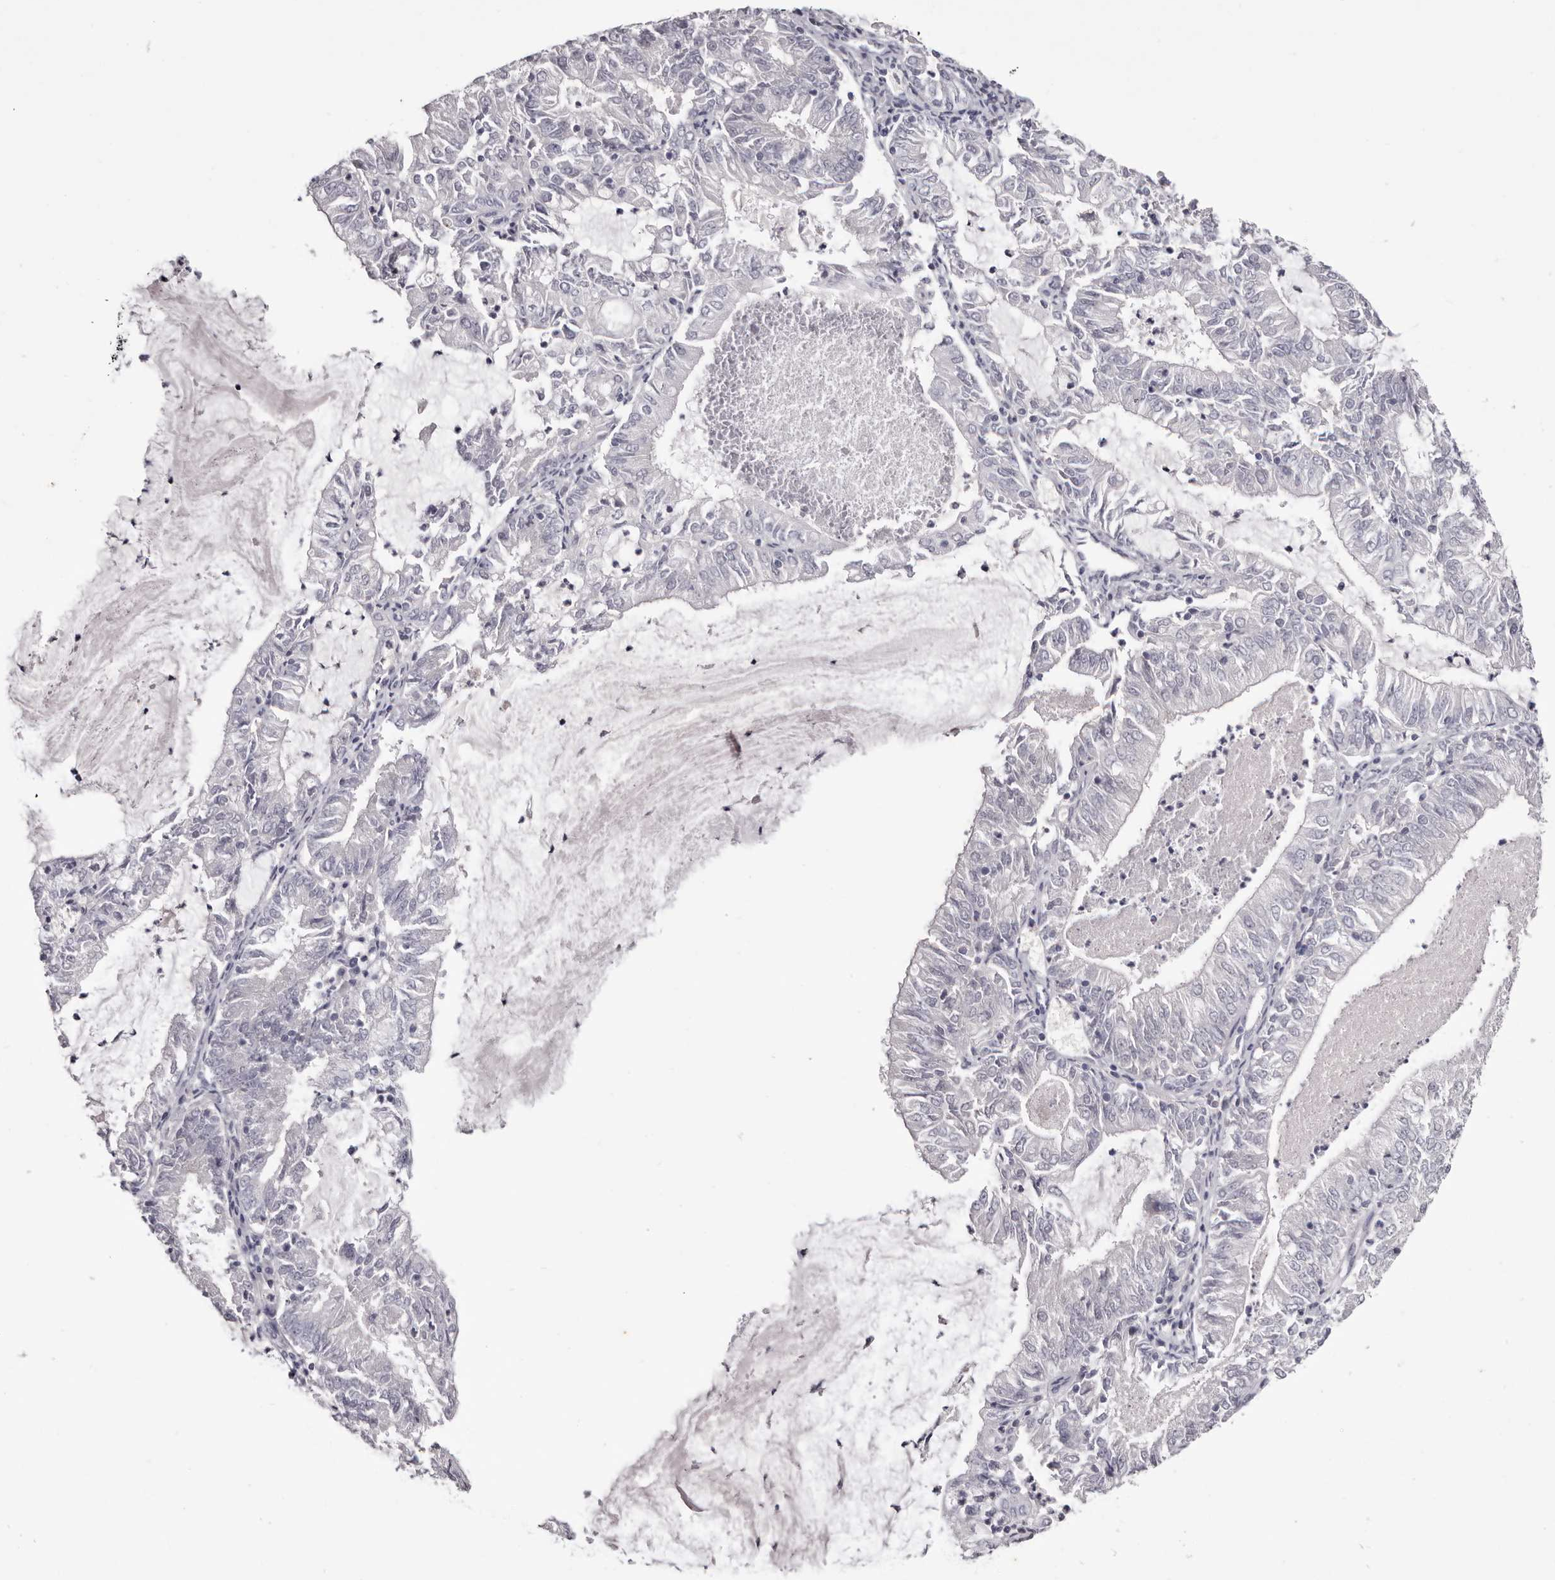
{"staining": {"intensity": "negative", "quantity": "none", "location": "none"}, "tissue": "endometrial cancer", "cell_type": "Tumor cells", "image_type": "cancer", "snomed": [{"axis": "morphology", "description": "Adenocarcinoma, NOS"}, {"axis": "topography", "description": "Endometrium"}], "caption": "Immunohistochemistry (IHC) image of human endometrial cancer stained for a protein (brown), which reveals no staining in tumor cells.", "gene": "CA6", "patient": {"sex": "female", "age": 57}}